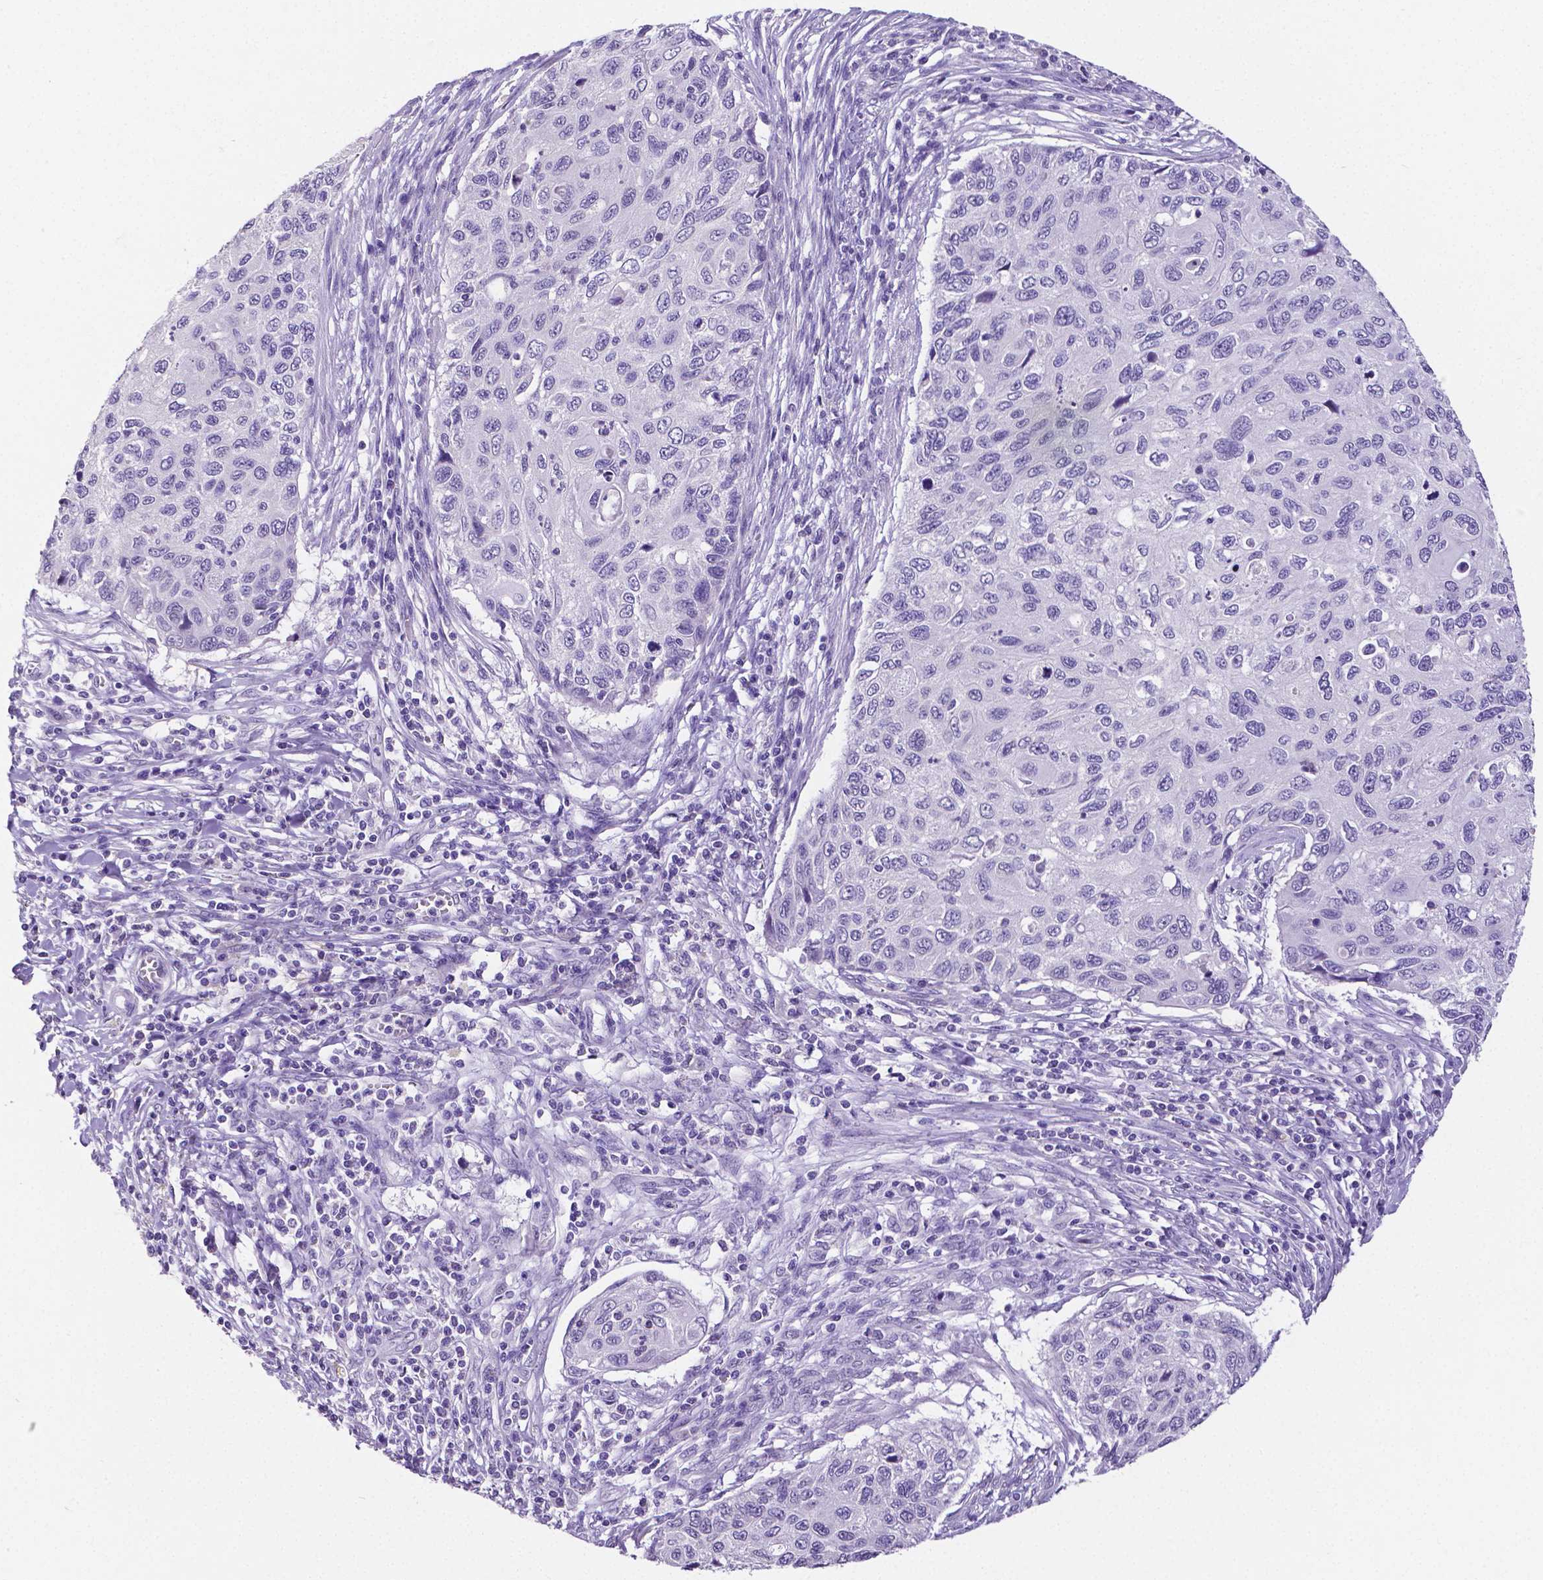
{"staining": {"intensity": "negative", "quantity": "none", "location": "none"}, "tissue": "cervical cancer", "cell_type": "Tumor cells", "image_type": "cancer", "snomed": [{"axis": "morphology", "description": "Squamous cell carcinoma, NOS"}, {"axis": "topography", "description": "Cervix"}], "caption": "DAB (3,3'-diaminobenzidine) immunohistochemical staining of cervical cancer (squamous cell carcinoma) demonstrates no significant expression in tumor cells. Brightfield microscopy of IHC stained with DAB (3,3'-diaminobenzidine) (brown) and hematoxylin (blue), captured at high magnification.", "gene": "SATB2", "patient": {"sex": "female", "age": 70}}